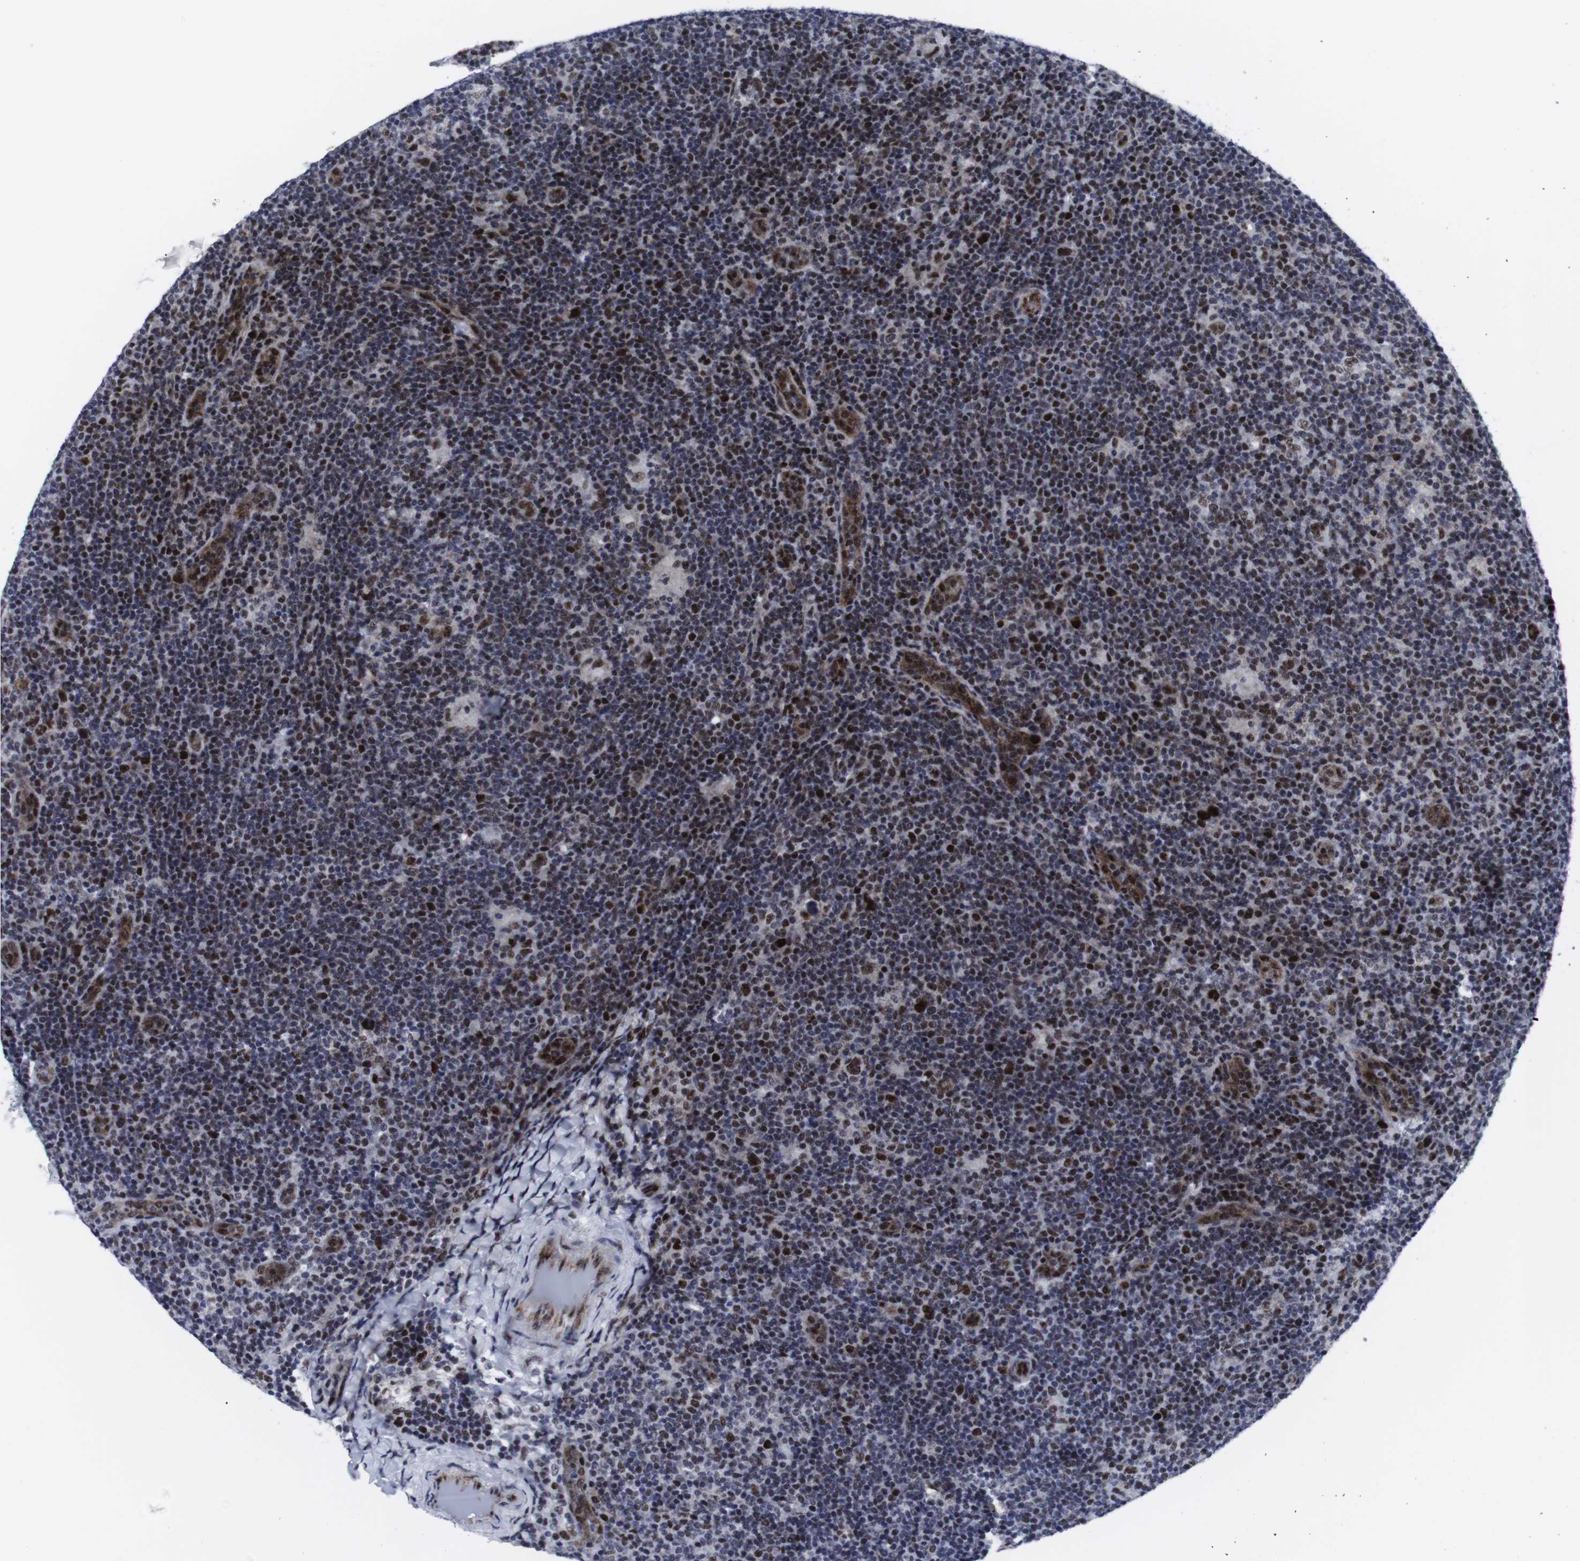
{"staining": {"intensity": "strong", "quantity": ">75%", "location": "nuclear"}, "tissue": "lymphoma", "cell_type": "Tumor cells", "image_type": "cancer", "snomed": [{"axis": "morphology", "description": "Hodgkin's disease, NOS"}, {"axis": "topography", "description": "Lymph node"}], "caption": "About >75% of tumor cells in lymphoma reveal strong nuclear protein positivity as visualized by brown immunohistochemical staining.", "gene": "MLH1", "patient": {"sex": "female", "age": 57}}